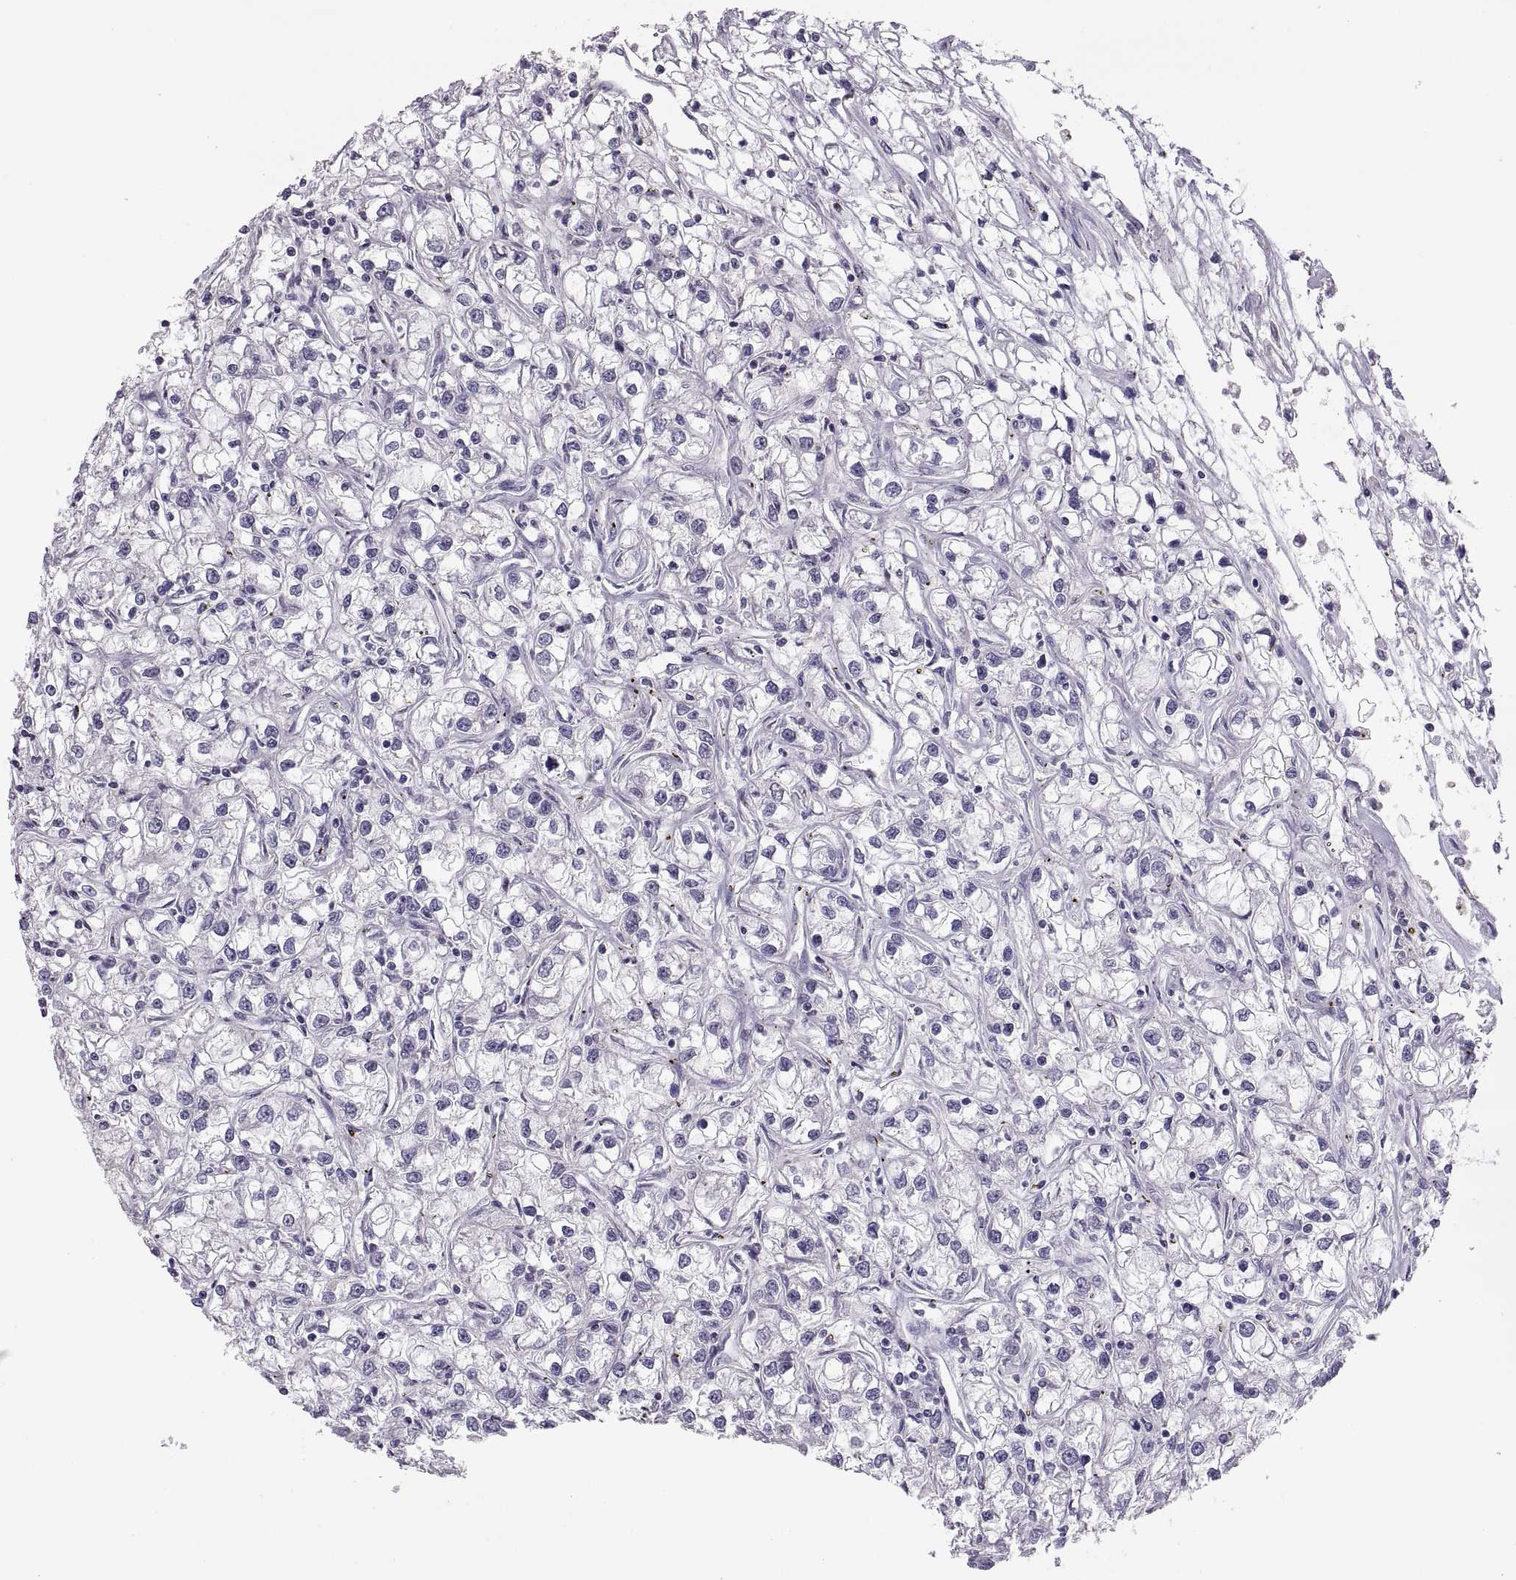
{"staining": {"intensity": "negative", "quantity": "none", "location": "none"}, "tissue": "renal cancer", "cell_type": "Tumor cells", "image_type": "cancer", "snomed": [{"axis": "morphology", "description": "Adenocarcinoma, NOS"}, {"axis": "topography", "description": "Kidney"}], "caption": "DAB immunohistochemical staining of renal cancer shows no significant positivity in tumor cells. (Brightfield microscopy of DAB (3,3'-diaminobenzidine) IHC at high magnification).", "gene": "TBX19", "patient": {"sex": "female", "age": 59}}